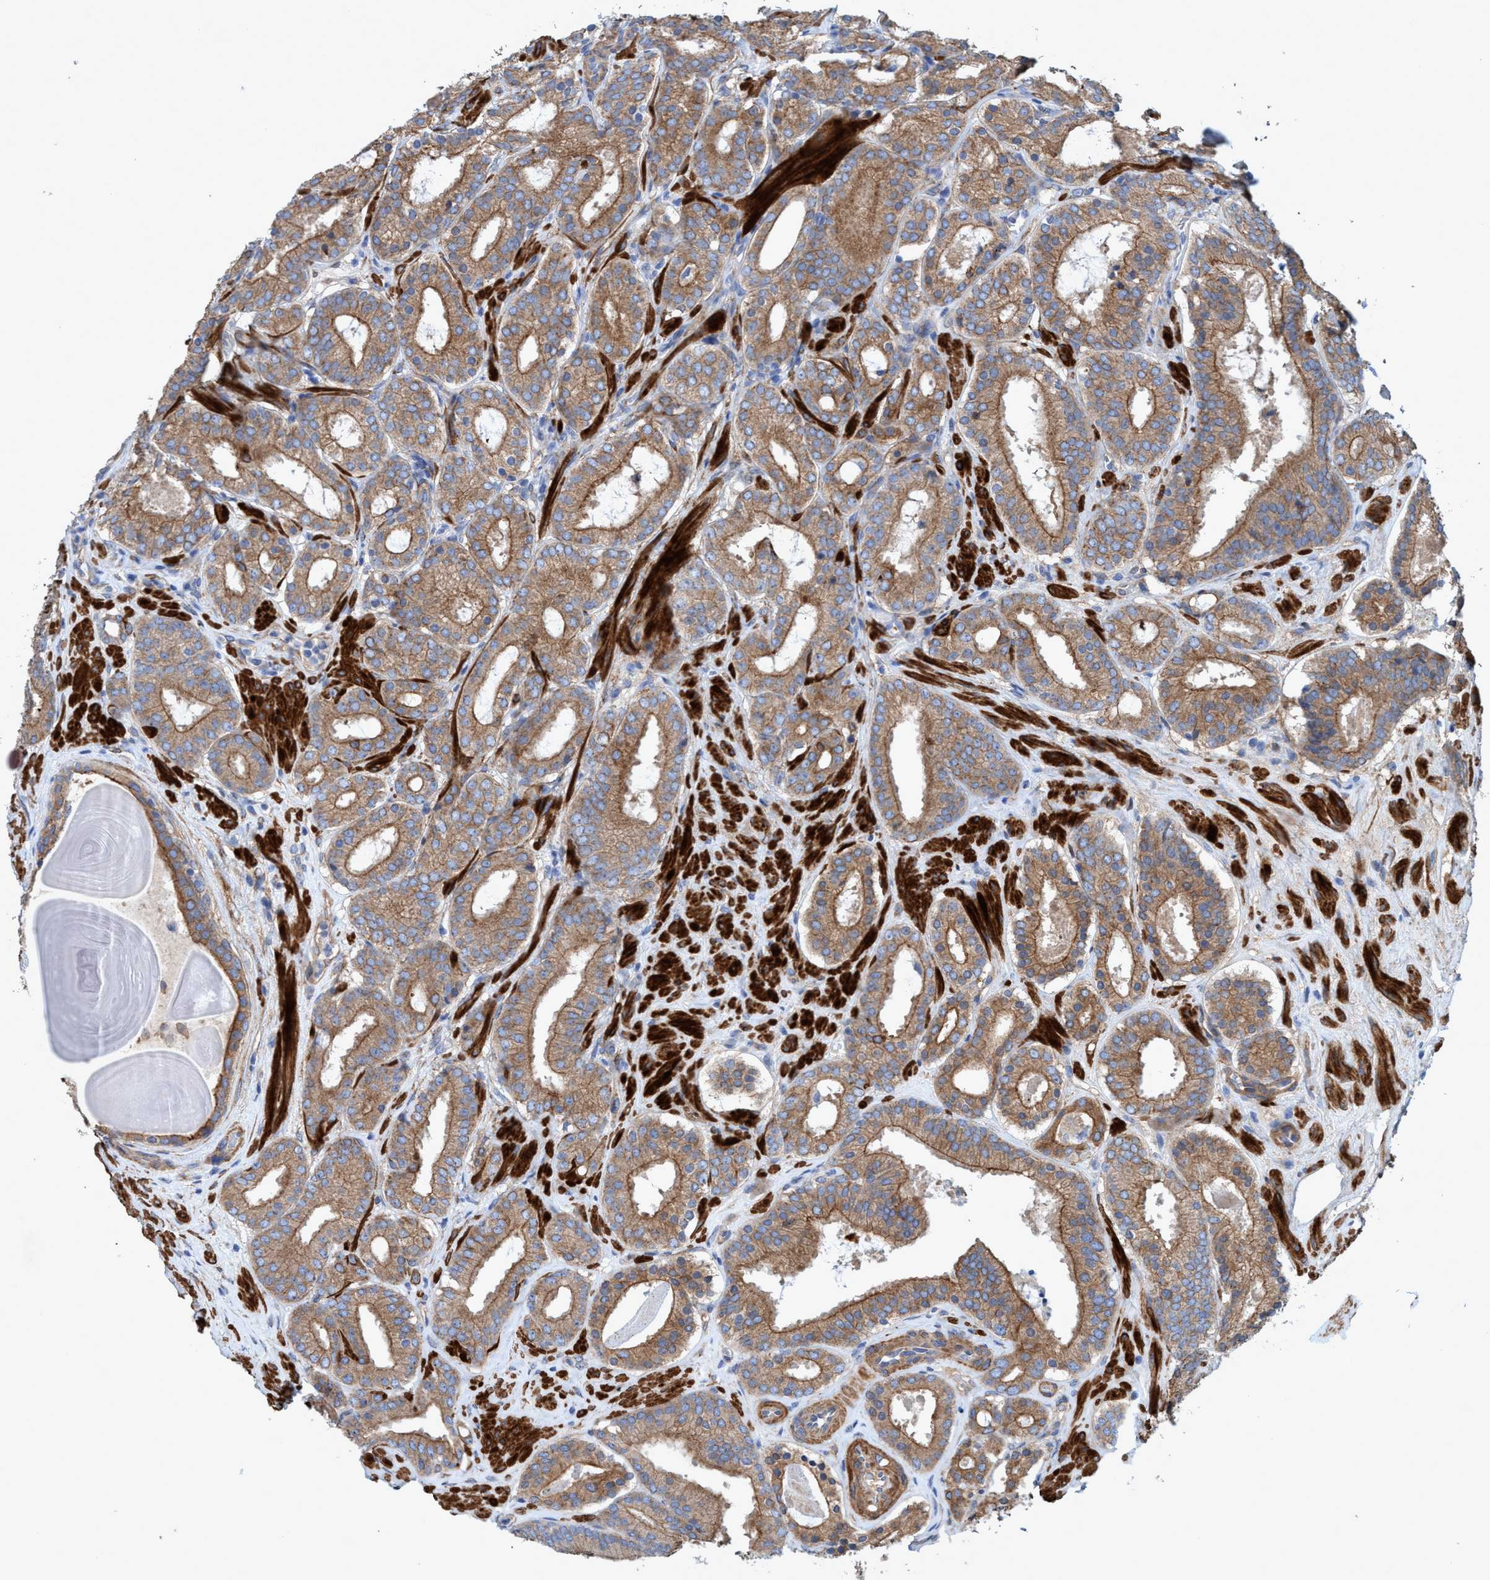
{"staining": {"intensity": "moderate", "quantity": ">75%", "location": "cytoplasmic/membranous"}, "tissue": "prostate cancer", "cell_type": "Tumor cells", "image_type": "cancer", "snomed": [{"axis": "morphology", "description": "Adenocarcinoma, Low grade"}, {"axis": "topography", "description": "Prostate"}], "caption": "A brown stain highlights moderate cytoplasmic/membranous positivity of a protein in human prostate cancer tumor cells. (brown staining indicates protein expression, while blue staining denotes nuclei).", "gene": "GULP1", "patient": {"sex": "male", "age": 69}}